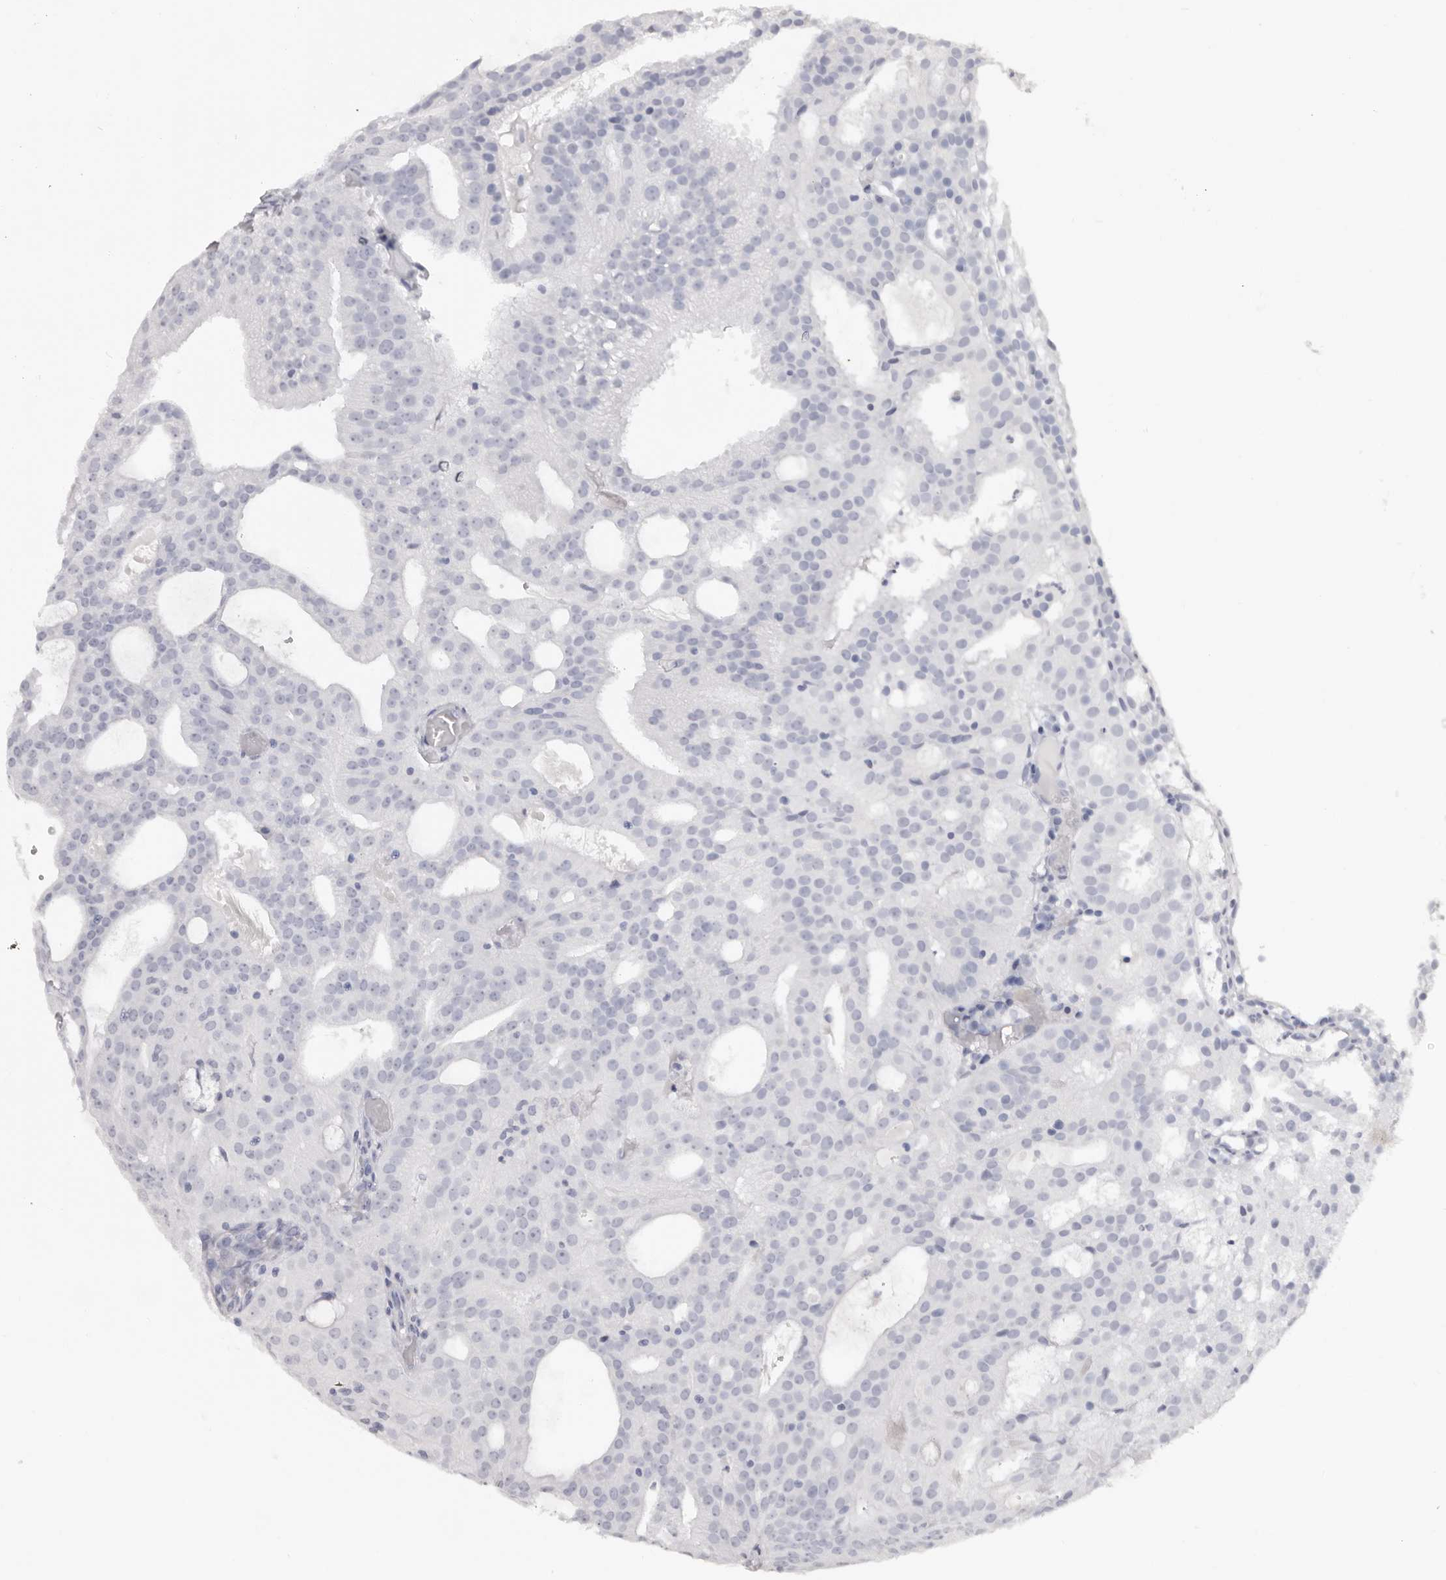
{"staining": {"intensity": "moderate", "quantity": "<25%", "location": "cytoplasmic/membranous"}, "tissue": "prostate cancer", "cell_type": "Tumor cells", "image_type": "cancer", "snomed": [{"axis": "morphology", "description": "Adenocarcinoma, Medium grade"}, {"axis": "topography", "description": "Prostate"}], "caption": "Prostate cancer (adenocarcinoma (medium-grade)) stained with DAB (3,3'-diaminobenzidine) immunohistochemistry reveals low levels of moderate cytoplasmic/membranous expression in approximately <25% of tumor cells.", "gene": "LAP3", "patient": {"sex": "male", "age": 88}}